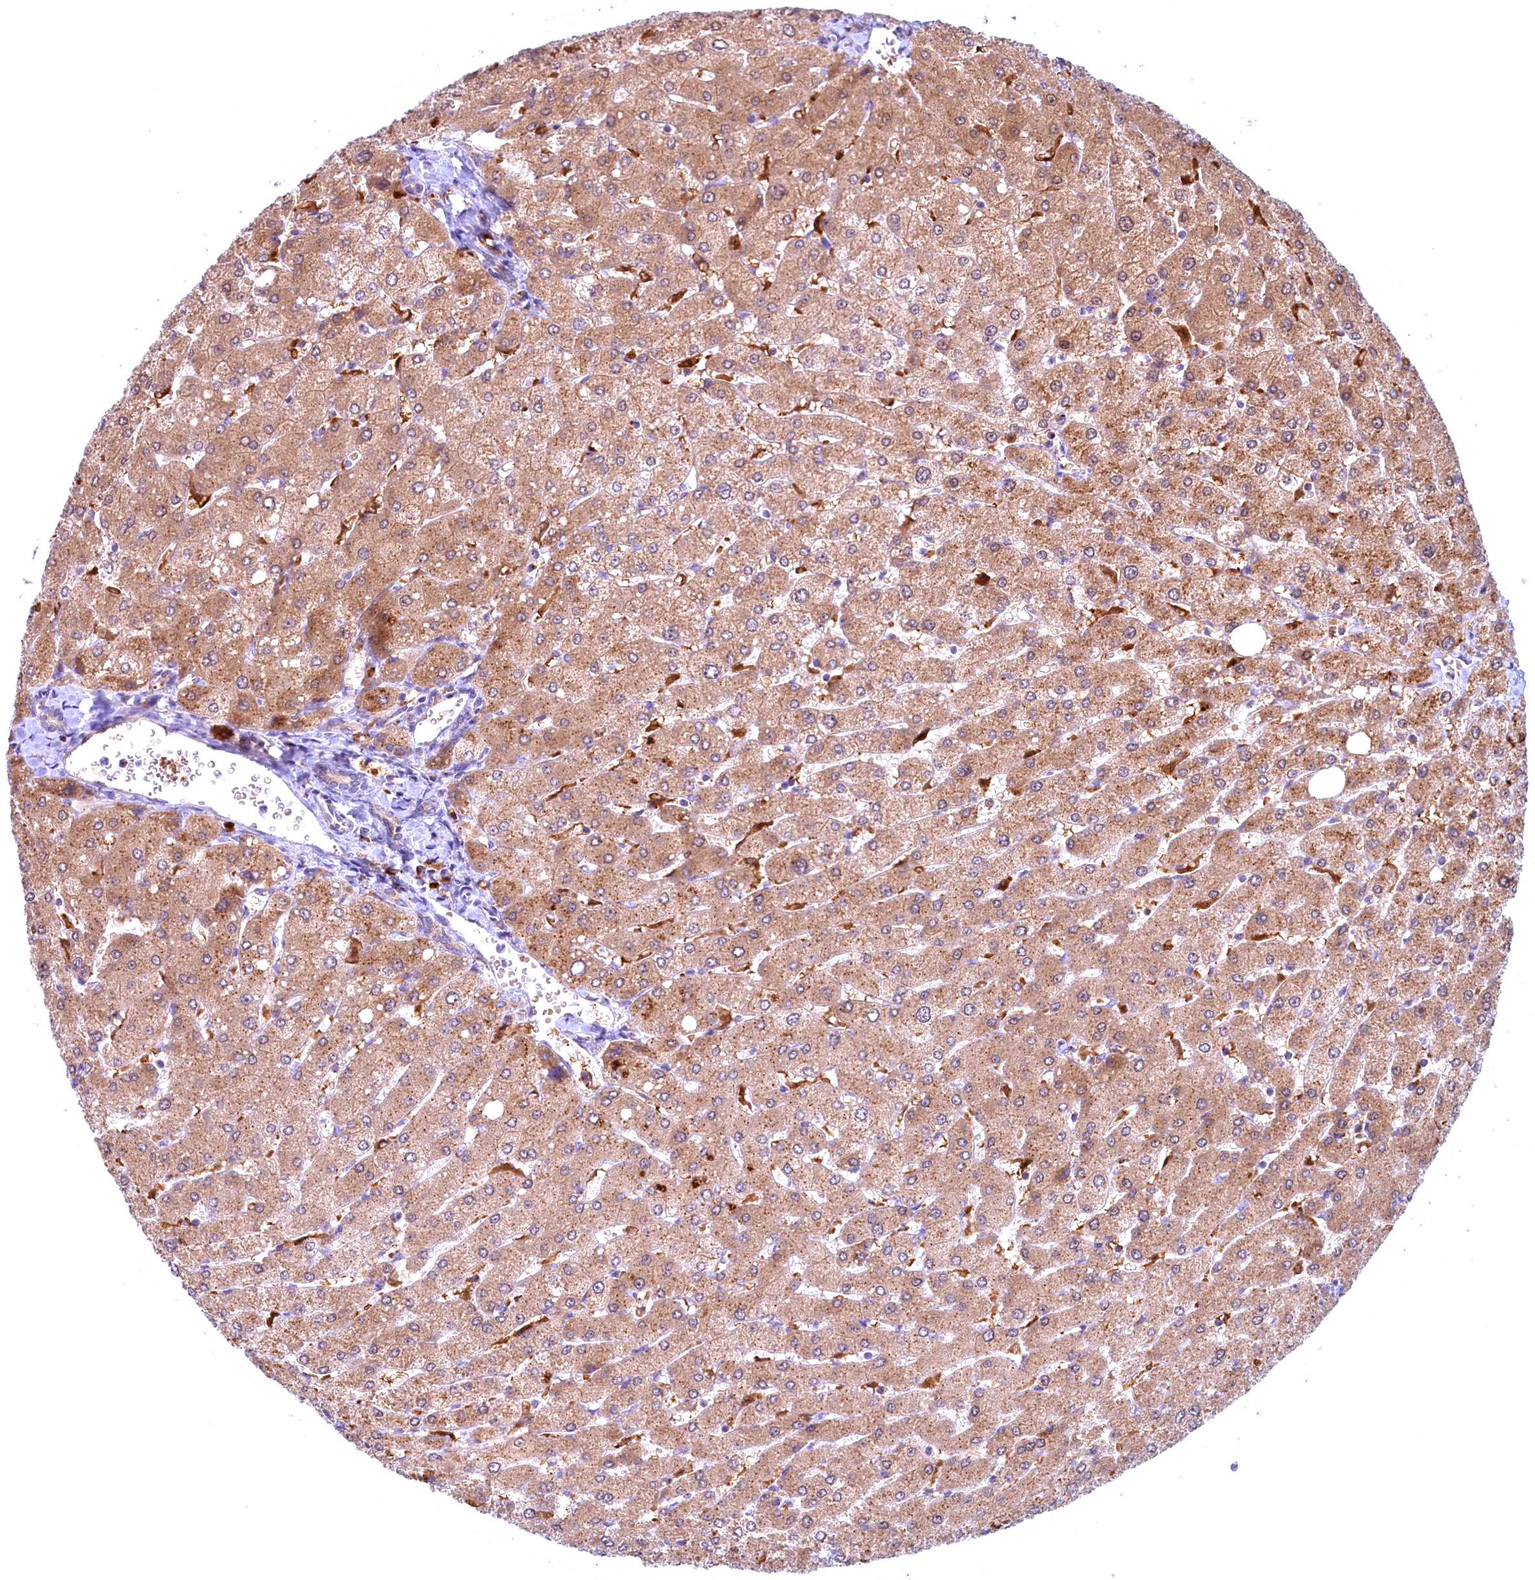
{"staining": {"intensity": "weak", "quantity": "25%-75%", "location": "cytoplasmic/membranous"}, "tissue": "liver", "cell_type": "Cholangiocytes", "image_type": "normal", "snomed": [{"axis": "morphology", "description": "Normal tissue, NOS"}, {"axis": "topography", "description": "Liver"}], "caption": "Liver stained for a protein displays weak cytoplasmic/membranous positivity in cholangiocytes. (DAB (3,3'-diaminobenzidine) IHC with brightfield microscopy, high magnification).", "gene": "BLVRB", "patient": {"sex": "male", "age": 55}}